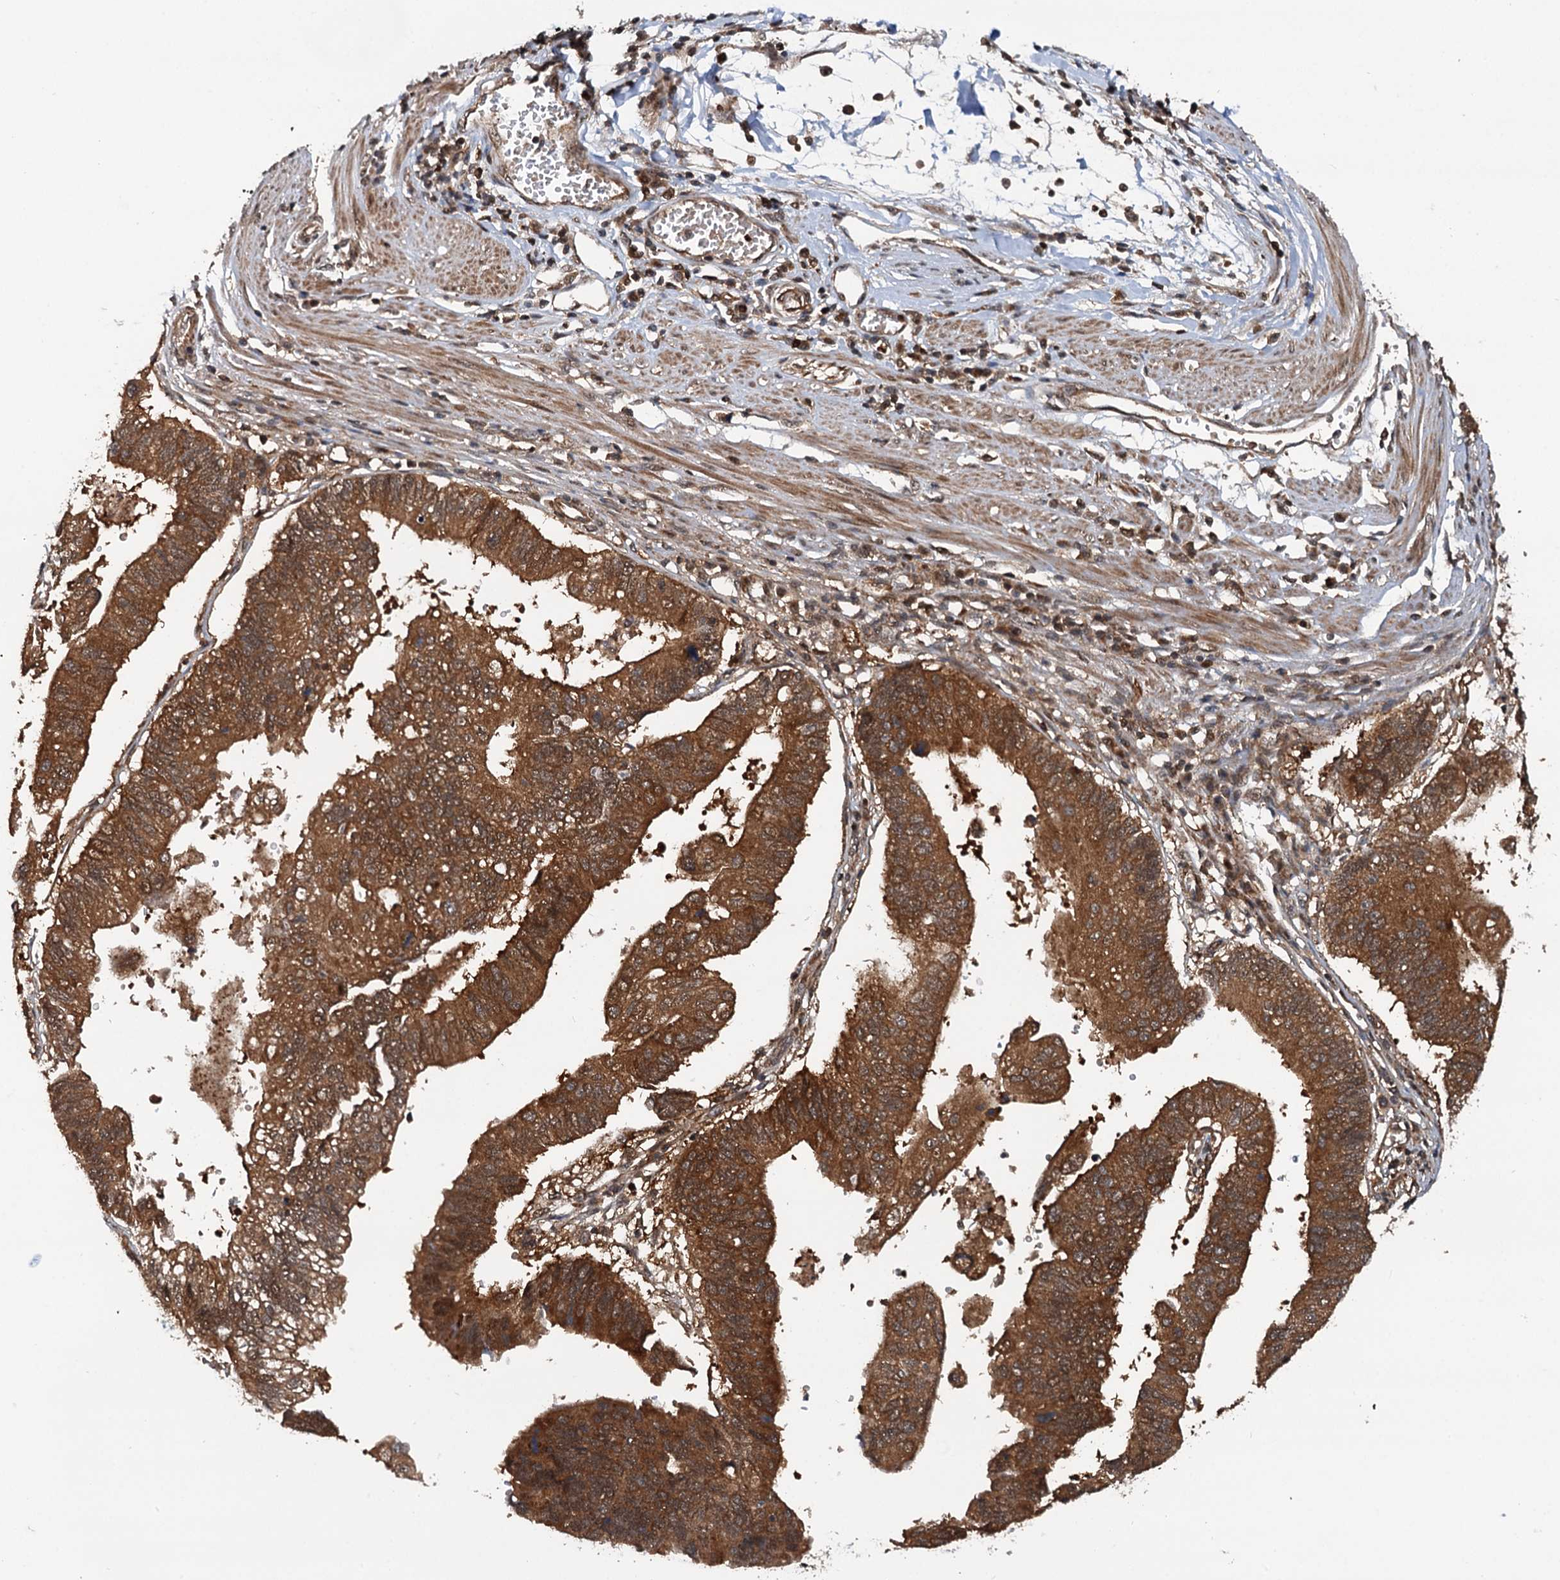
{"staining": {"intensity": "strong", "quantity": ">75%", "location": "cytoplasmic/membranous"}, "tissue": "stomach cancer", "cell_type": "Tumor cells", "image_type": "cancer", "snomed": [{"axis": "morphology", "description": "Adenocarcinoma, NOS"}, {"axis": "topography", "description": "Stomach"}], "caption": "Immunohistochemical staining of stomach cancer shows high levels of strong cytoplasmic/membranous protein staining in about >75% of tumor cells.", "gene": "STUB1", "patient": {"sex": "male", "age": 59}}